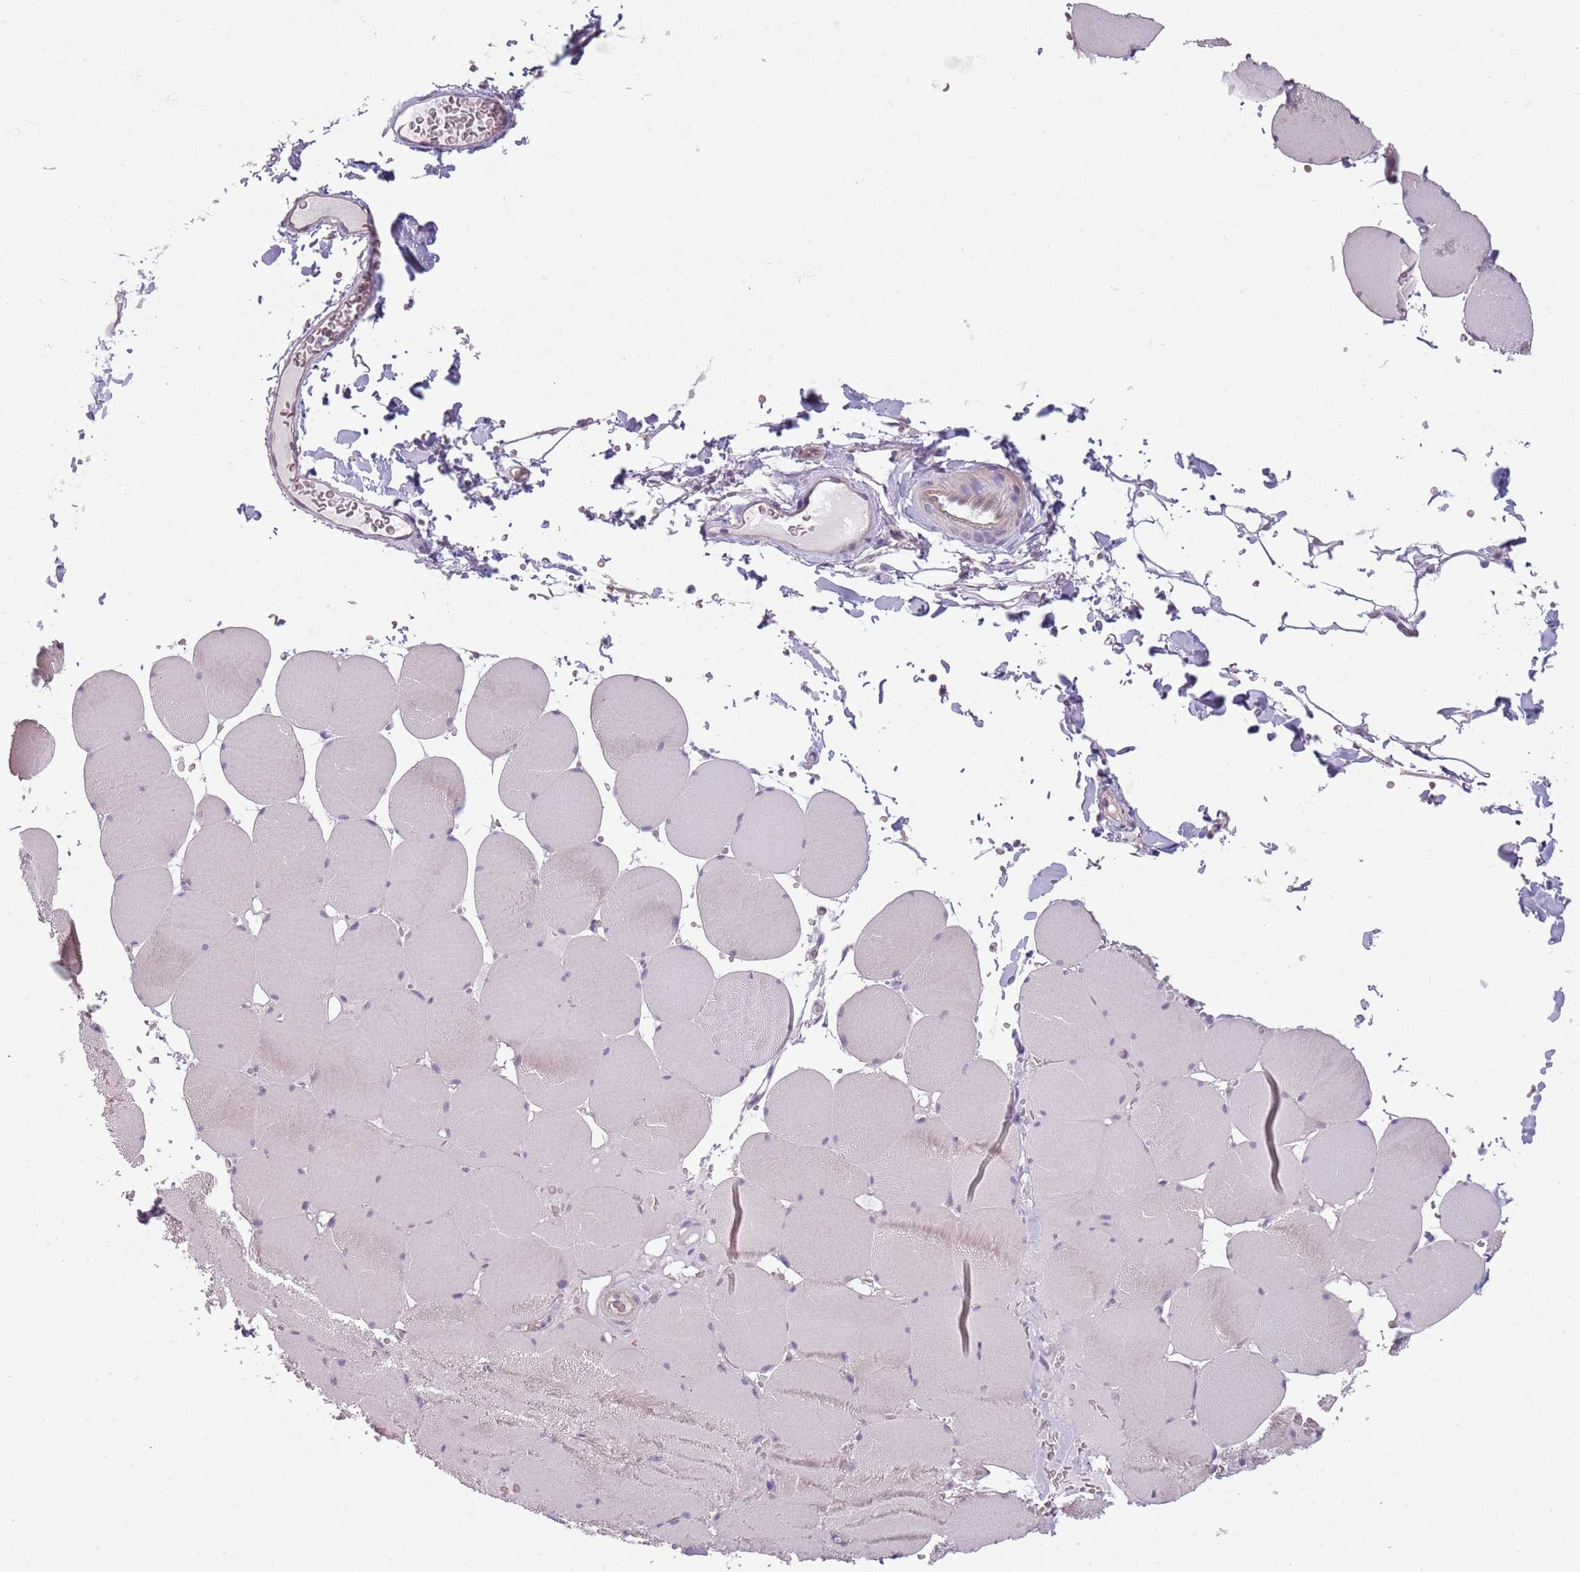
{"staining": {"intensity": "negative", "quantity": "none", "location": "none"}, "tissue": "skeletal muscle", "cell_type": "Myocytes", "image_type": "normal", "snomed": [{"axis": "morphology", "description": "Normal tissue, NOS"}, {"axis": "topography", "description": "Skeletal muscle"}, {"axis": "topography", "description": "Head-Neck"}], "caption": "A high-resolution photomicrograph shows immunohistochemistry staining of unremarkable skeletal muscle, which exhibits no significant staining in myocytes.", "gene": "TLCD2", "patient": {"sex": "male", "age": 66}}